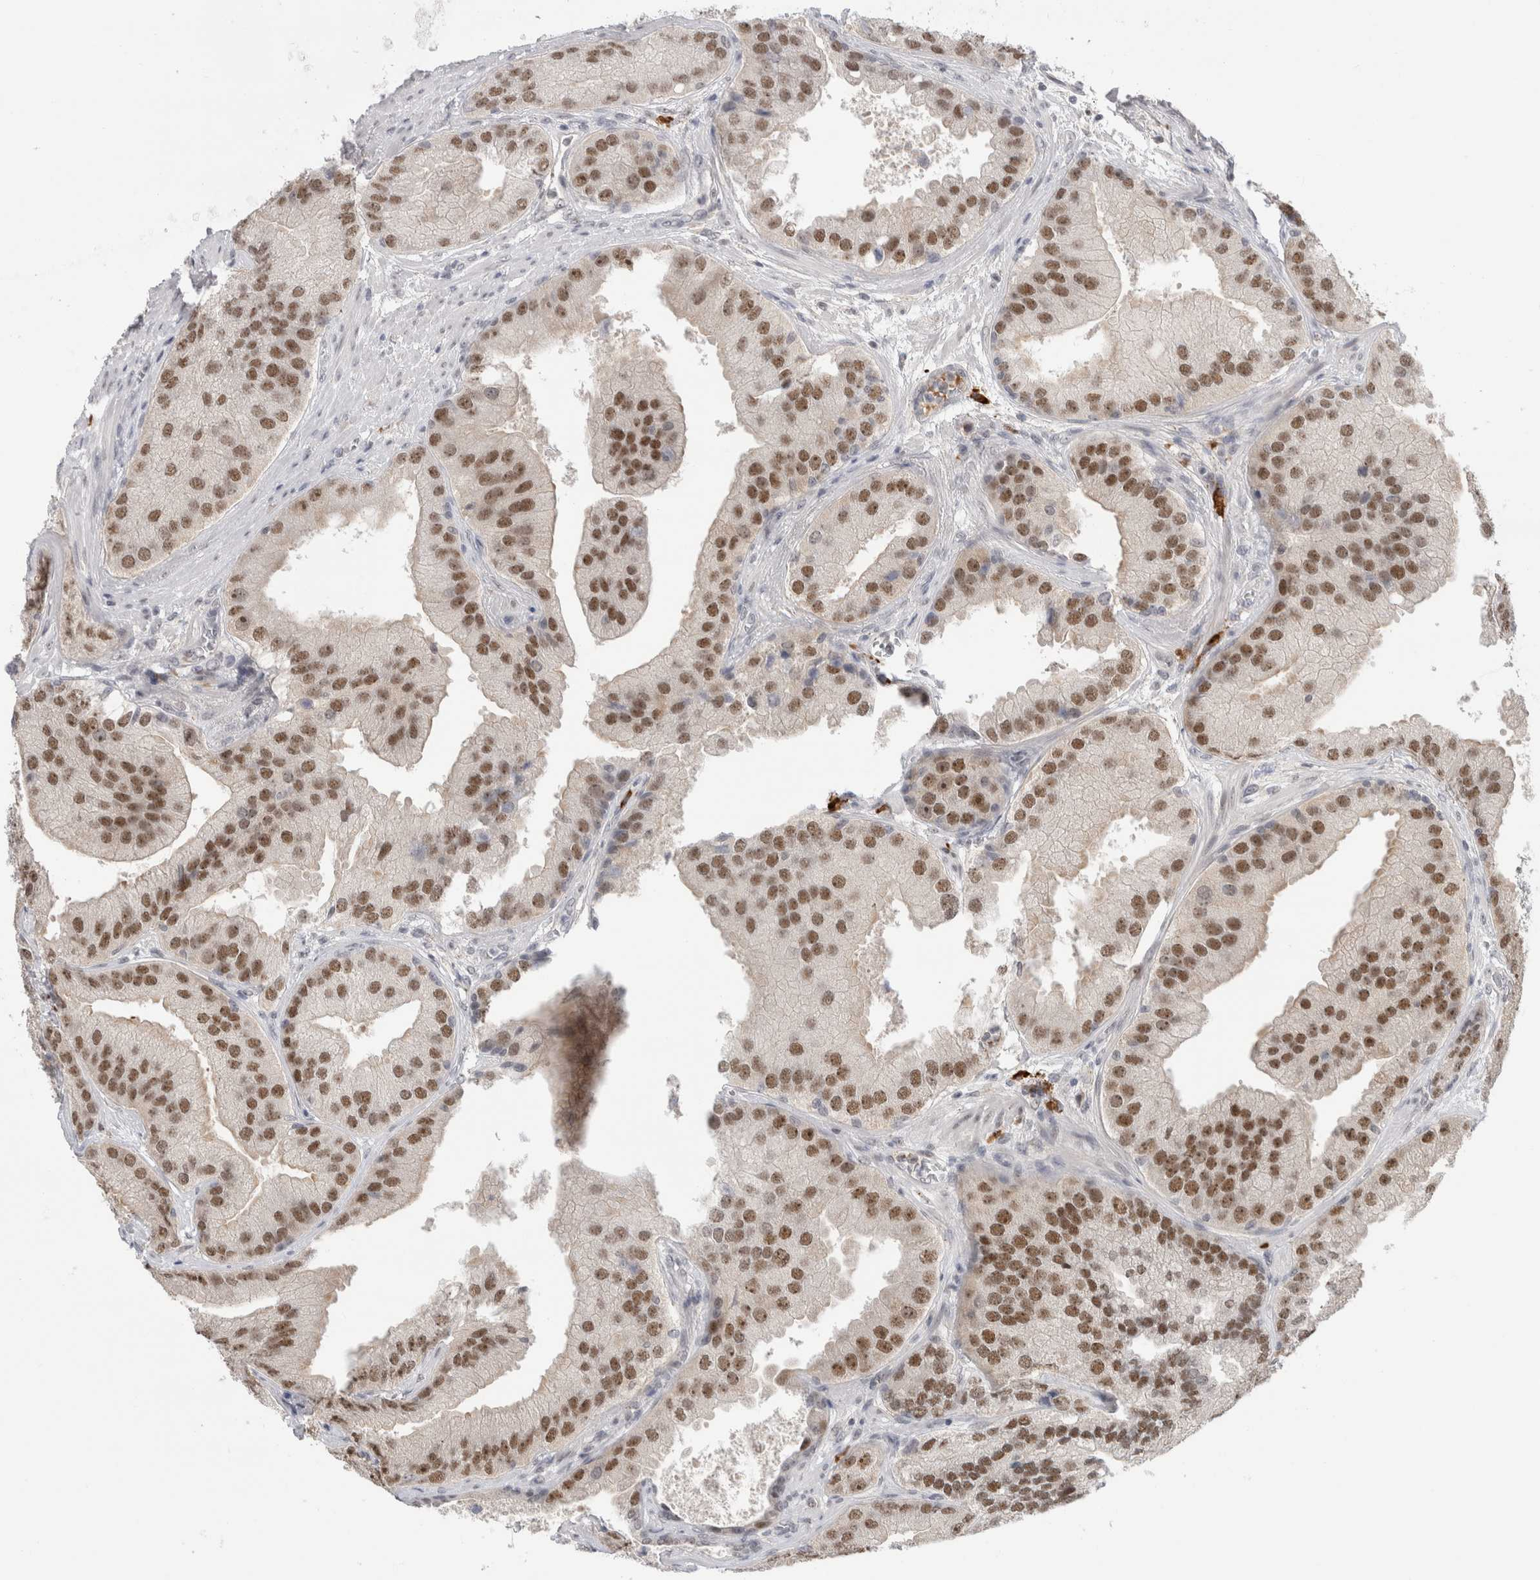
{"staining": {"intensity": "moderate", "quantity": ">75%", "location": "nuclear"}, "tissue": "prostate cancer", "cell_type": "Tumor cells", "image_type": "cancer", "snomed": [{"axis": "morphology", "description": "Adenocarcinoma, High grade"}, {"axis": "topography", "description": "Prostate"}], "caption": "A high-resolution image shows immunohistochemistry staining of adenocarcinoma (high-grade) (prostate), which reveals moderate nuclear positivity in approximately >75% of tumor cells. (IHC, brightfield microscopy, high magnification).", "gene": "ZNF24", "patient": {"sex": "male", "age": 70}}